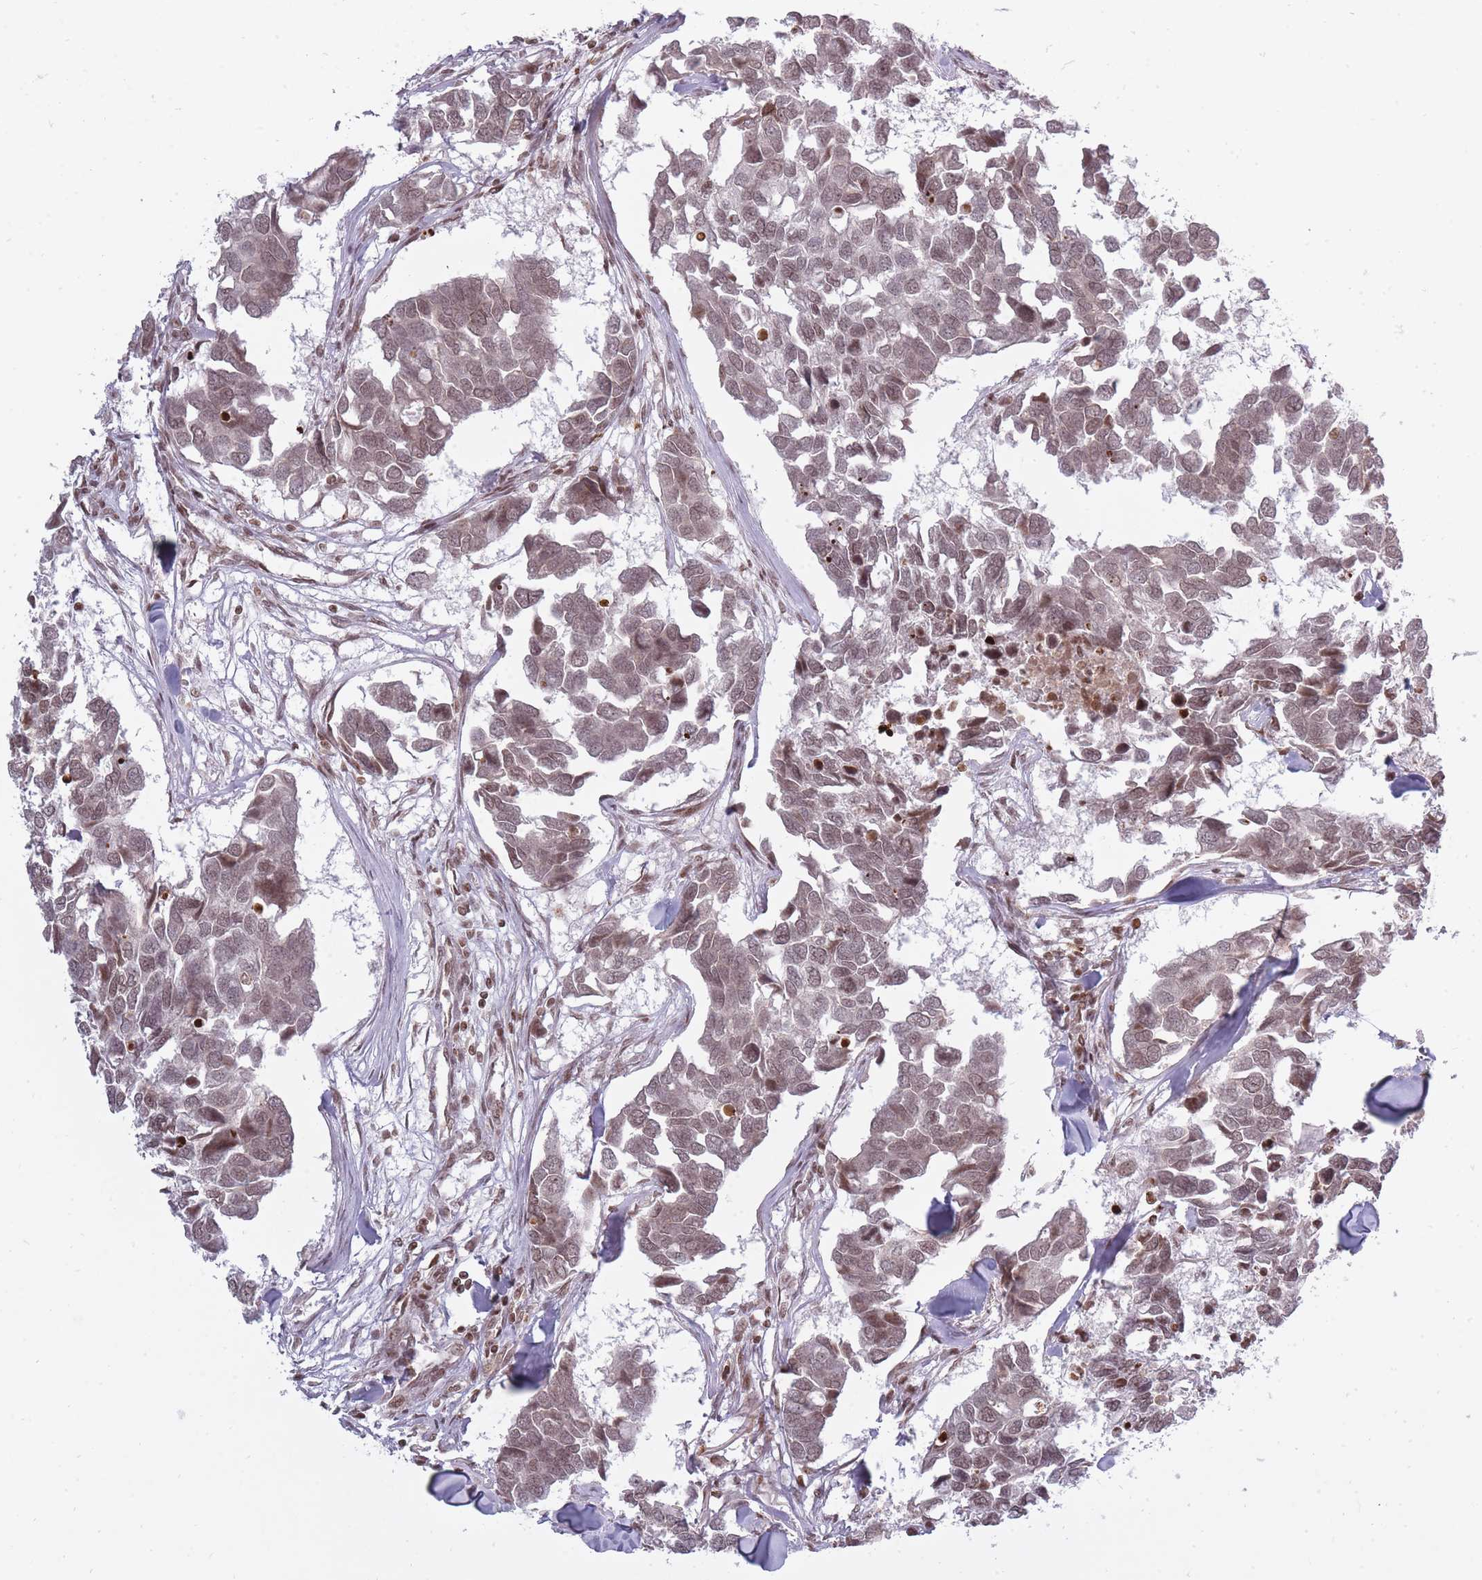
{"staining": {"intensity": "weak", "quantity": ">75%", "location": "nuclear"}, "tissue": "breast cancer", "cell_type": "Tumor cells", "image_type": "cancer", "snomed": [{"axis": "morphology", "description": "Duct carcinoma"}, {"axis": "topography", "description": "Breast"}], "caption": "Breast cancer (infiltrating ductal carcinoma) stained with DAB (3,3'-diaminobenzidine) immunohistochemistry (IHC) demonstrates low levels of weak nuclear staining in about >75% of tumor cells.", "gene": "TMC6", "patient": {"sex": "female", "age": 83}}